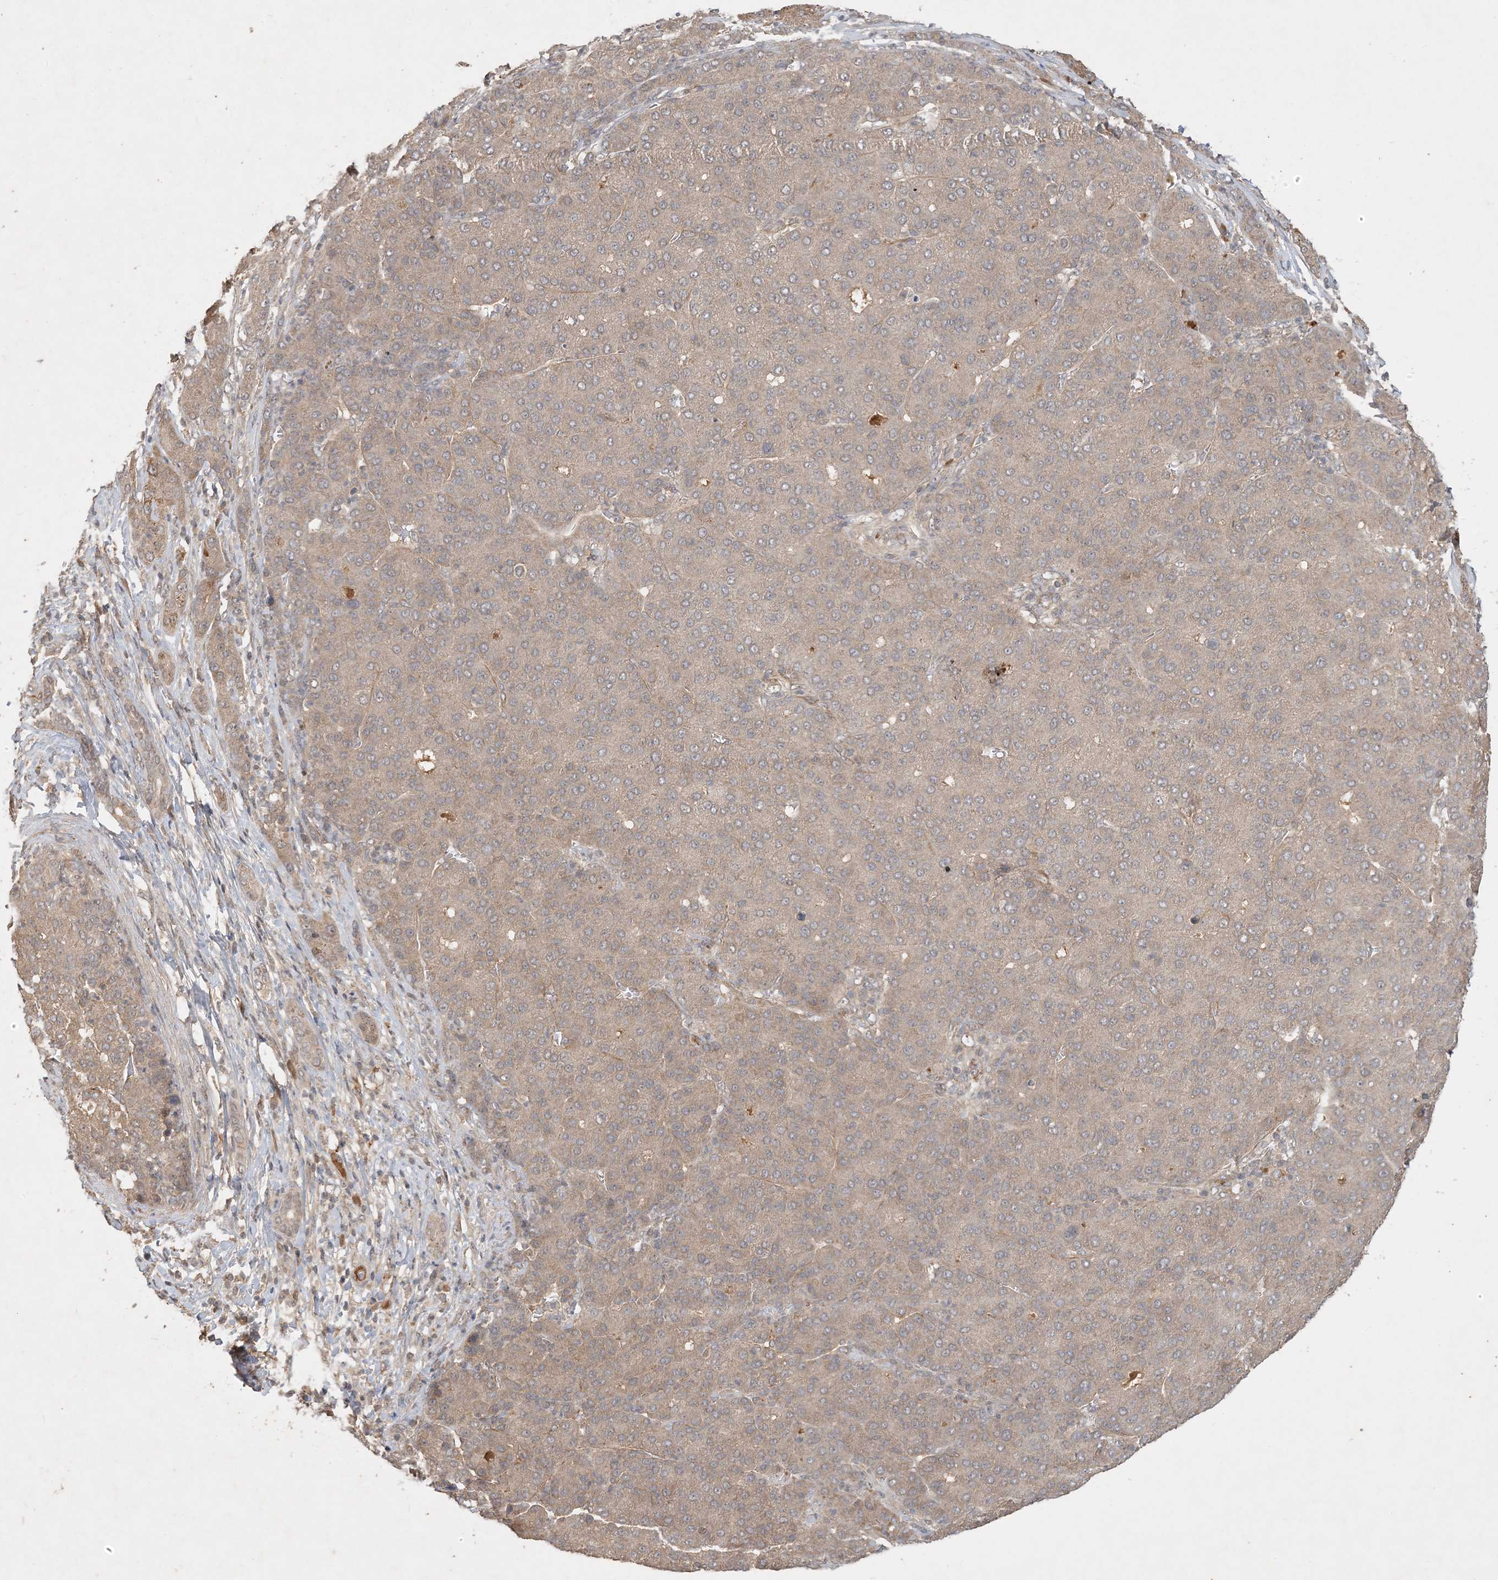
{"staining": {"intensity": "moderate", "quantity": "<25%", "location": "cytoplasmic/membranous"}, "tissue": "liver cancer", "cell_type": "Tumor cells", "image_type": "cancer", "snomed": [{"axis": "morphology", "description": "Carcinoma, Hepatocellular, NOS"}, {"axis": "topography", "description": "Liver"}], "caption": "Immunohistochemical staining of human hepatocellular carcinoma (liver) reveals moderate cytoplasmic/membranous protein staining in about <25% of tumor cells.", "gene": "ZCCHC4", "patient": {"sex": "male", "age": 65}}